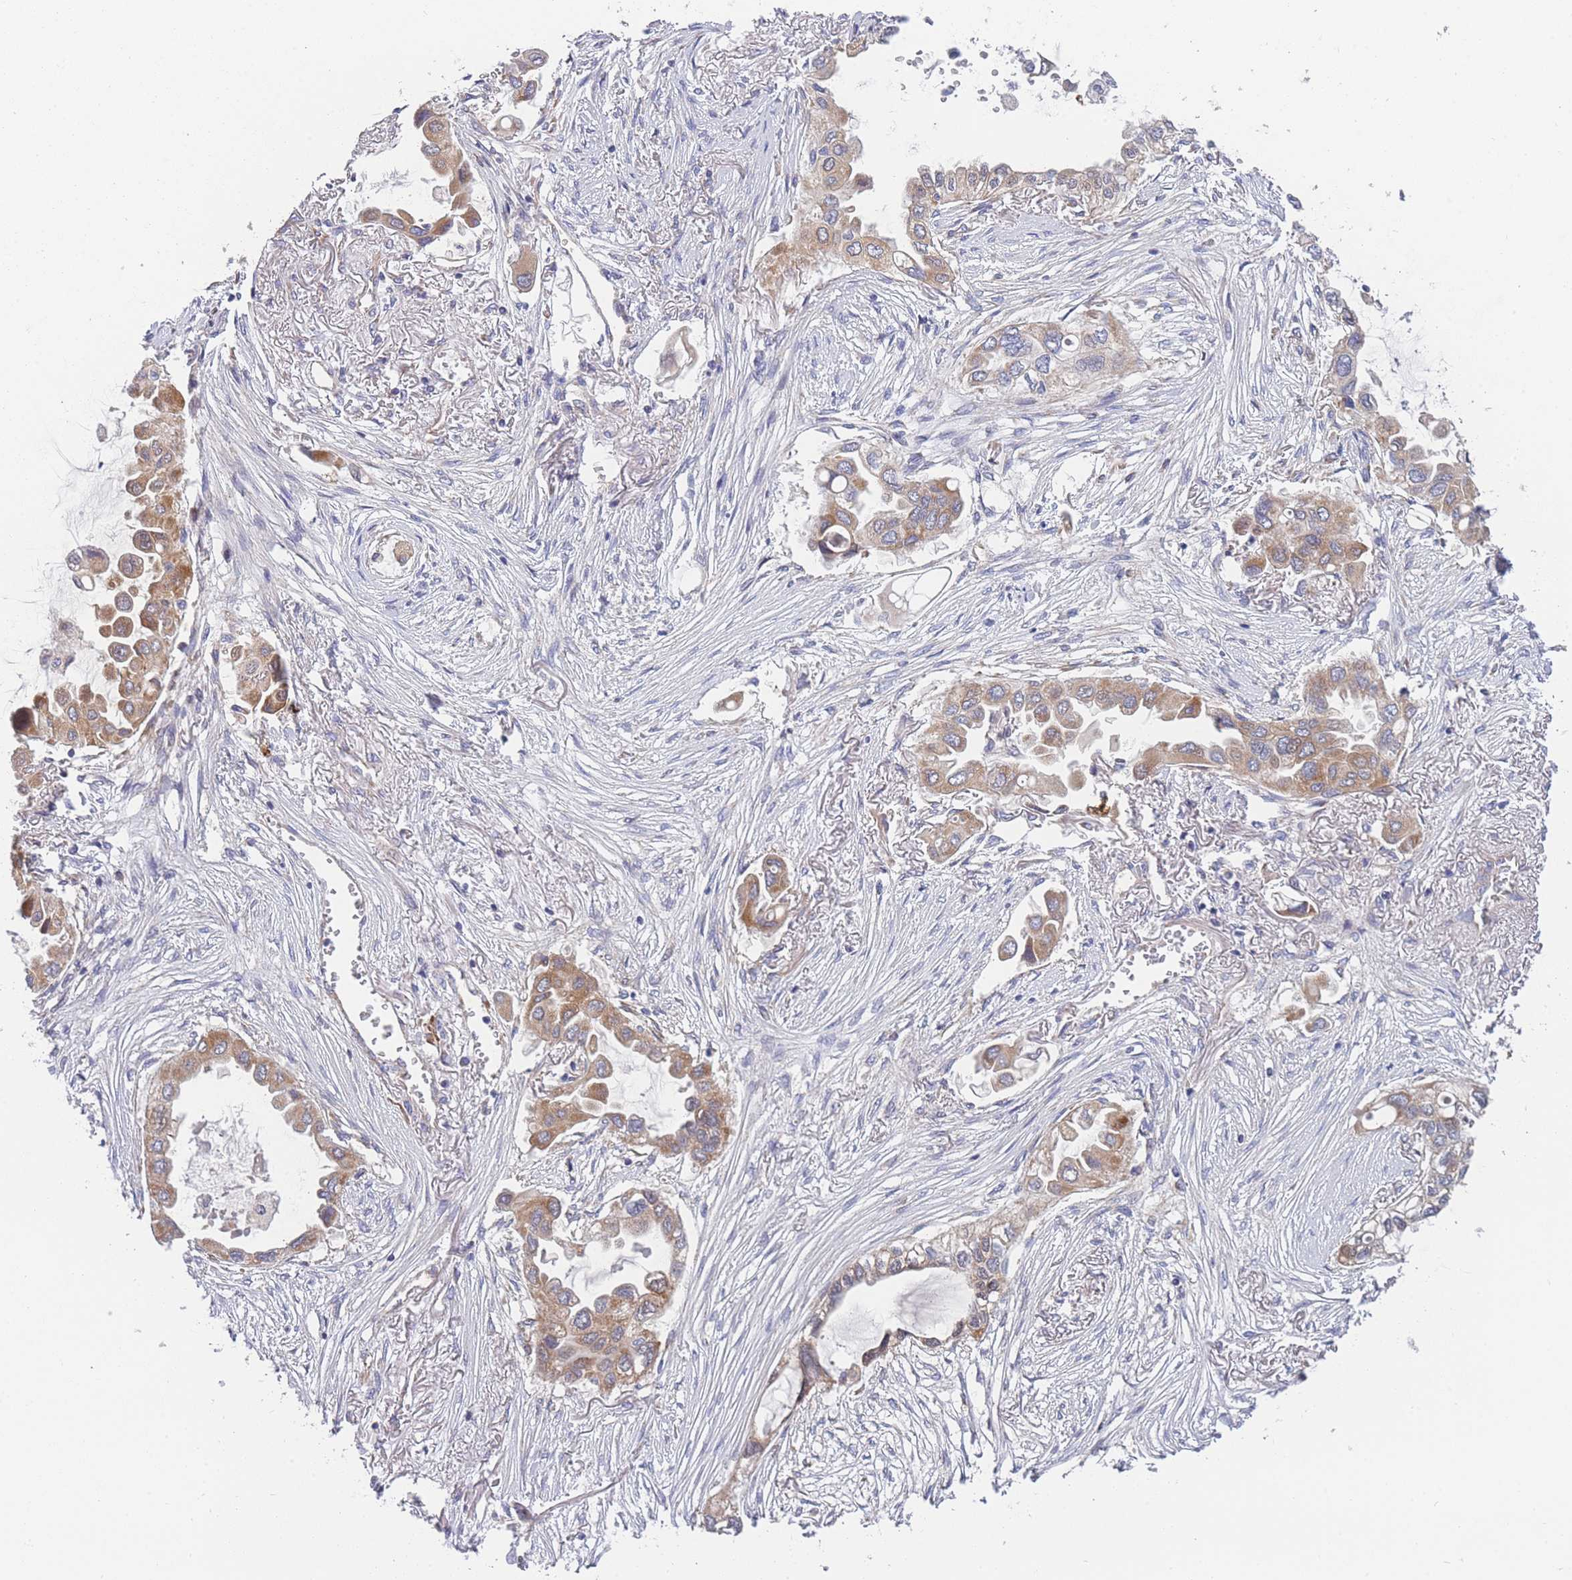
{"staining": {"intensity": "moderate", "quantity": ">75%", "location": "cytoplasmic/membranous"}, "tissue": "lung cancer", "cell_type": "Tumor cells", "image_type": "cancer", "snomed": [{"axis": "morphology", "description": "Adenocarcinoma, NOS"}, {"axis": "topography", "description": "Lung"}], "caption": "A histopathology image of lung cancer (adenocarcinoma) stained for a protein reveals moderate cytoplasmic/membranous brown staining in tumor cells. (DAB IHC with brightfield microscopy, high magnification).", "gene": "MTRES1", "patient": {"sex": "female", "age": 76}}